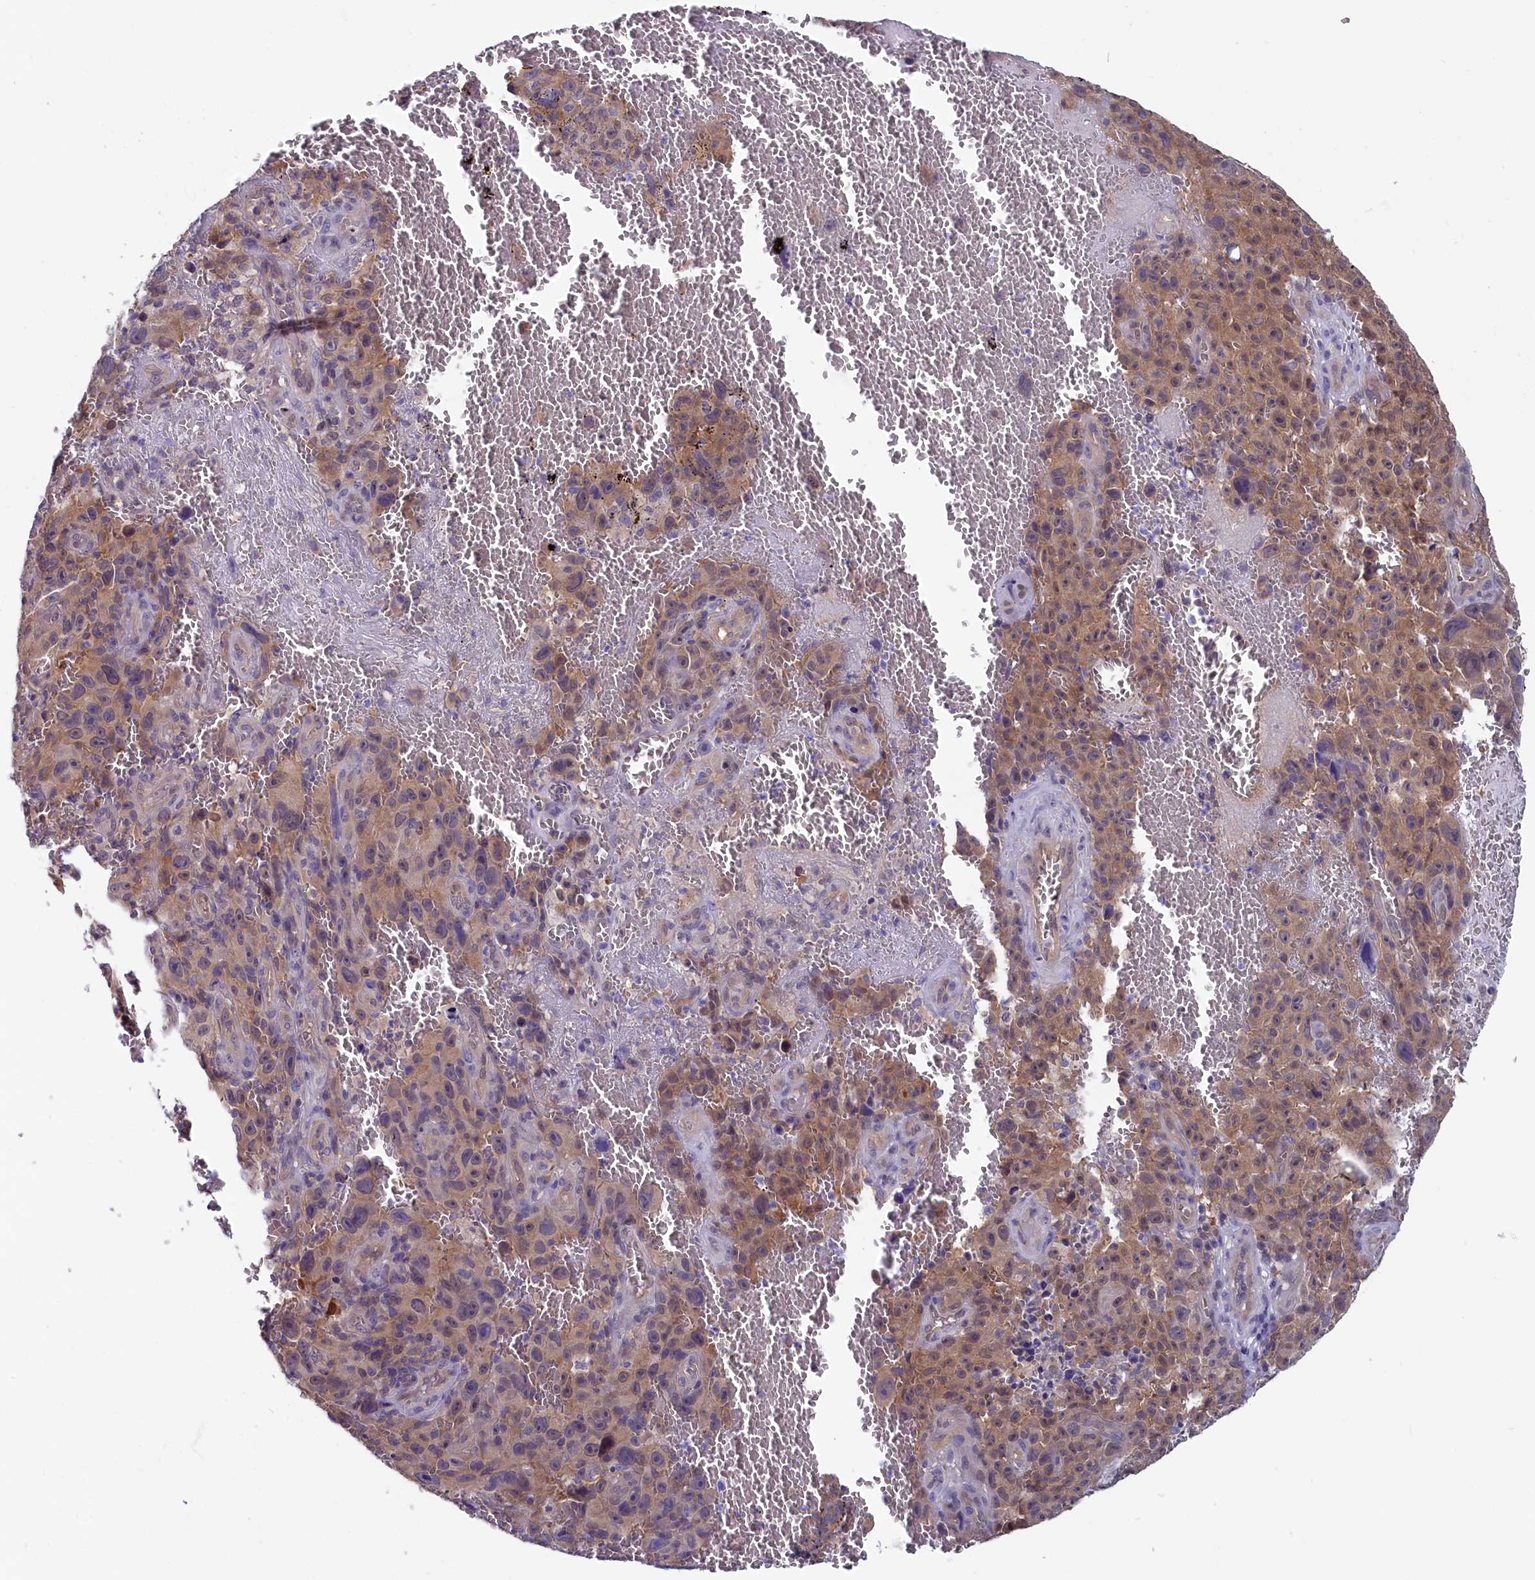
{"staining": {"intensity": "moderate", "quantity": ">75%", "location": "cytoplasmic/membranous"}, "tissue": "melanoma", "cell_type": "Tumor cells", "image_type": "cancer", "snomed": [{"axis": "morphology", "description": "Malignant melanoma, NOS"}, {"axis": "topography", "description": "Skin"}], "caption": "High-power microscopy captured an immunohistochemistry image of melanoma, revealing moderate cytoplasmic/membranous staining in about >75% of tumor cells.", "gene": "CIAPIN1", "patient": {"sex": "female", "age": 82}}